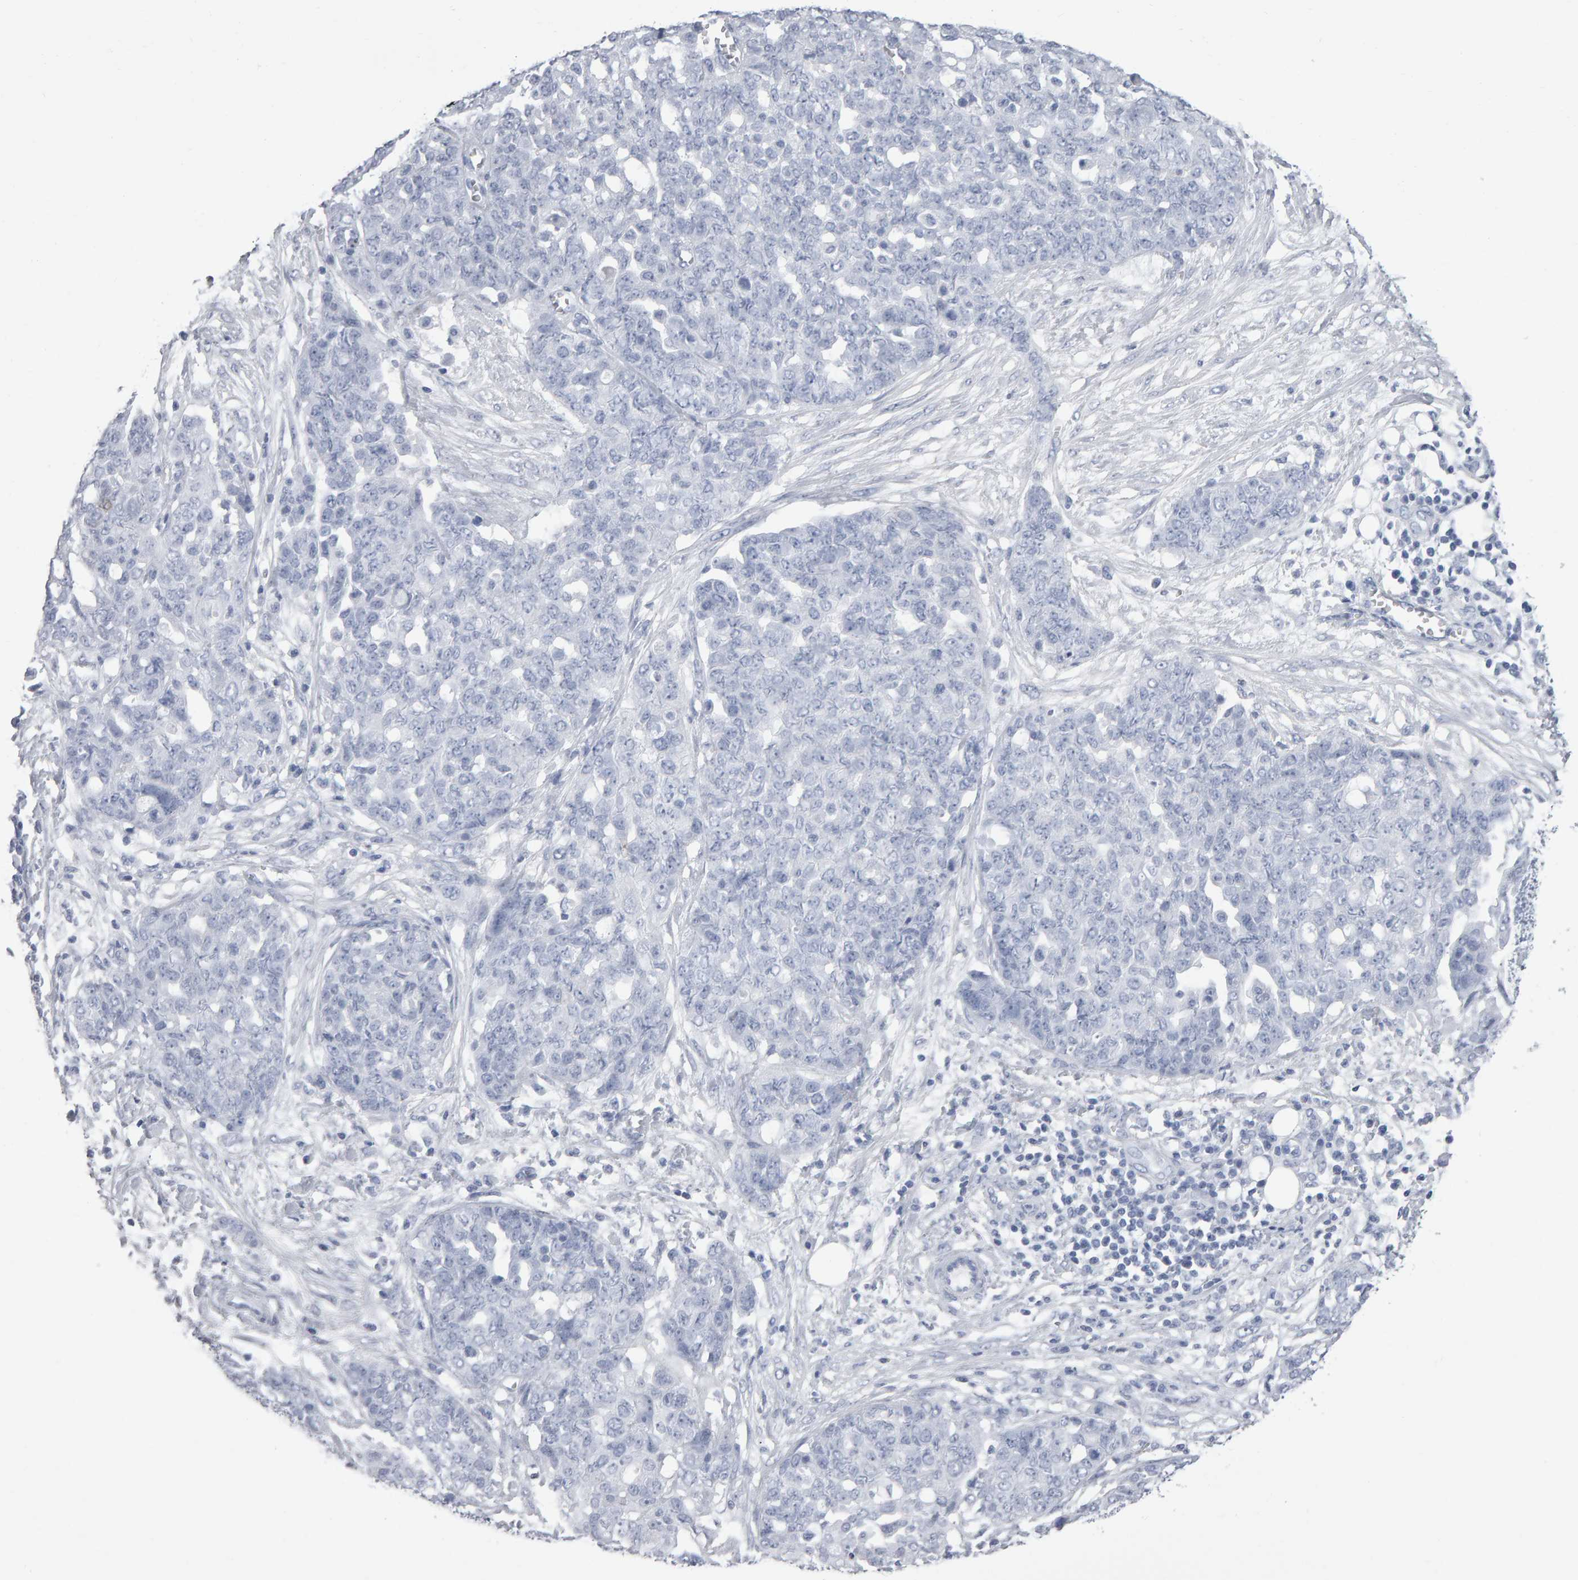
{"staining": {"intensity": "negative", "quantity": "none", "location": "none"}, "tissue": "ovarian cancer", "cell_type": "Tumor cells", "image_type": "cancer", "snomed": [{"axis": "morphology", "description": "Cystadenocarcinoma, serous, NOS"}, {"axis": "topography", "description": "Soft tissue"}, {"axis": "topography", "description": "Ovary"}], "caption": "Tumor cells are negative for brown protein staining in ovarian cancer (serous cystadenocarcinoma). (DAB immunohistochemistry (IHC) with hematoxylin counter stain).", "gene": "NCDN", "patient": {"sex": "female", "age": 57}}